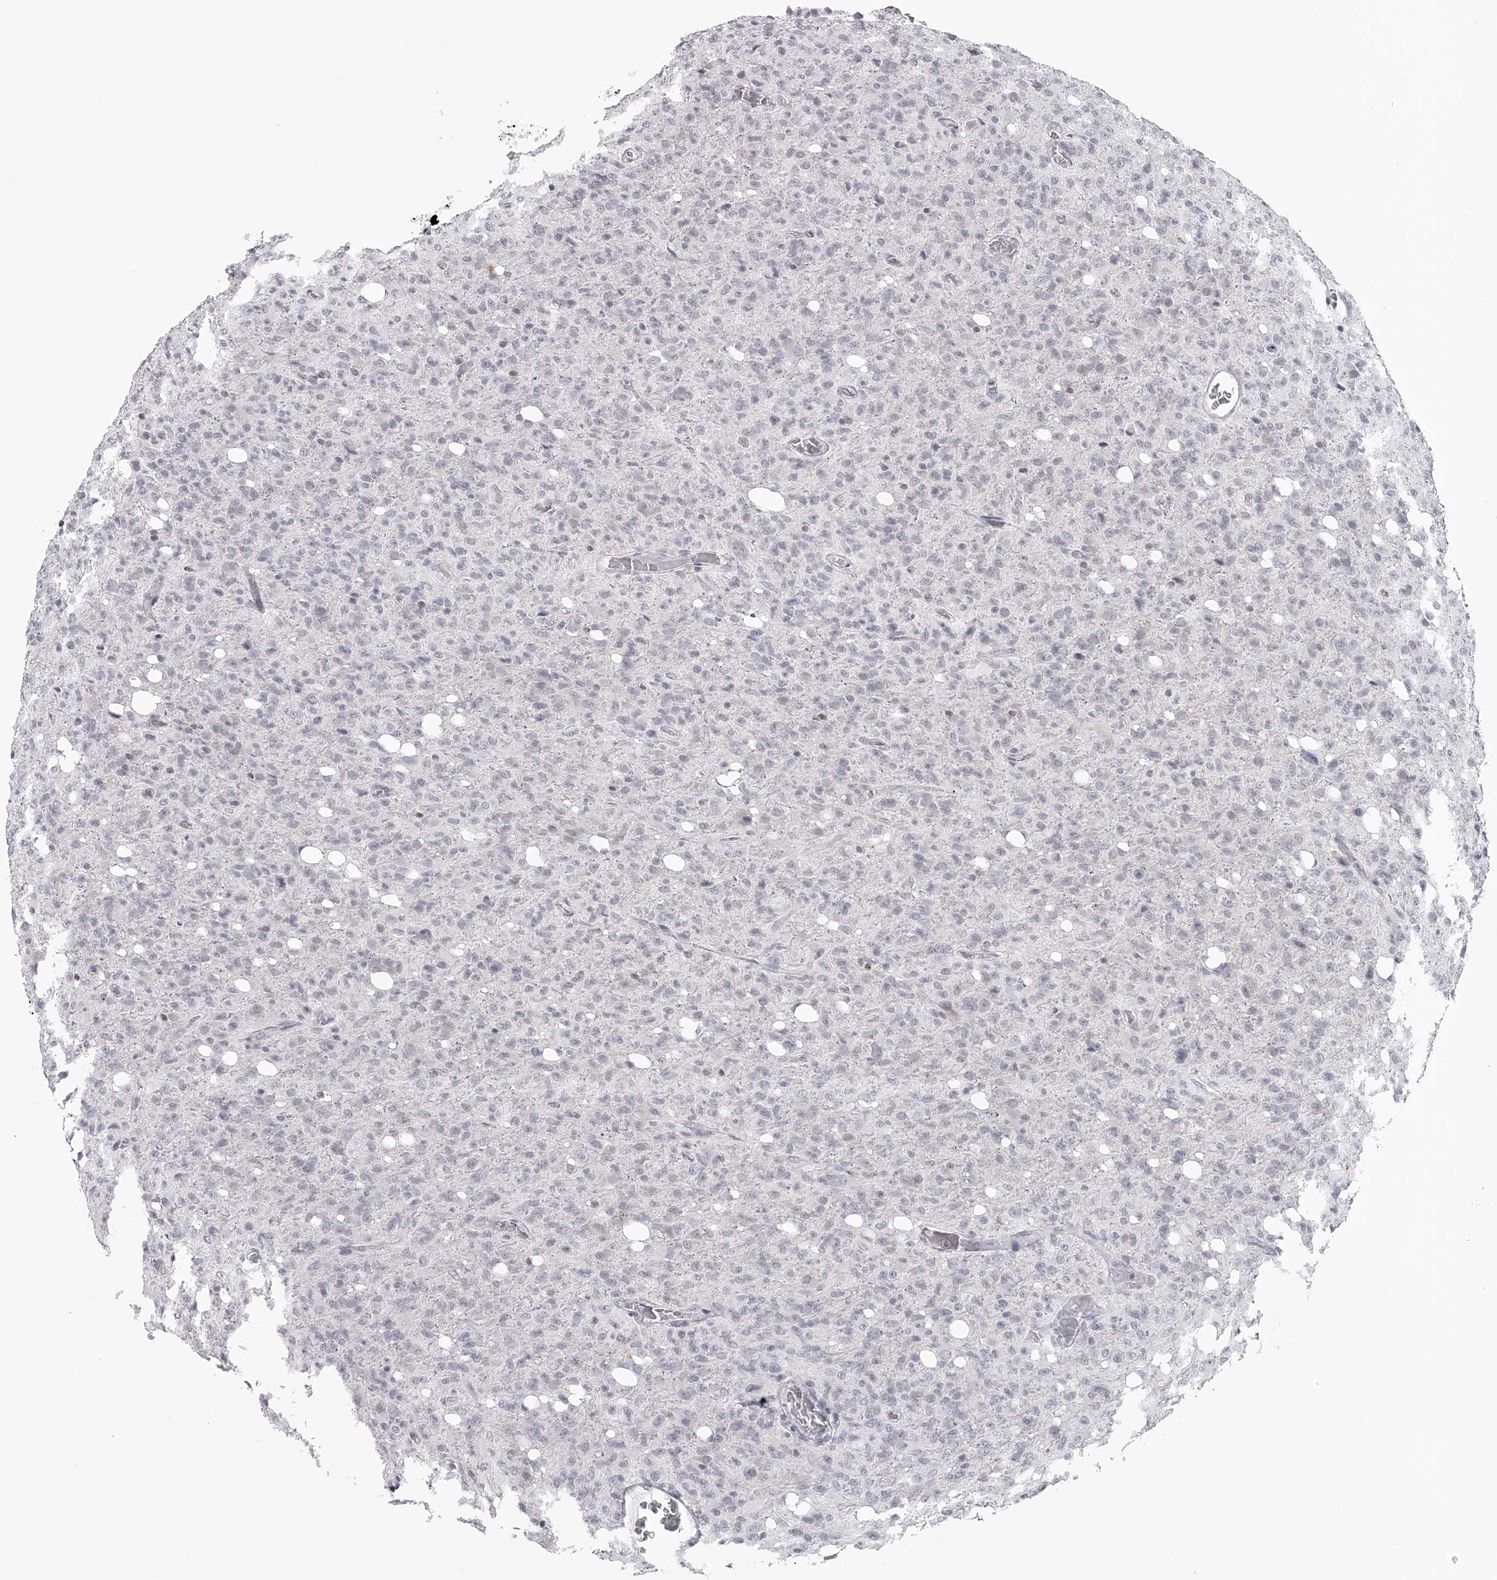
{"staining": {"intensity": "negative", "quantity": "none", "location": "none"}, "tissue": "glioma", "cell_type": "Tumor cells", "image_type": "cancer", "snomed": [{"axis": "morphology", "description": "Glioma, malignant, High grade"}, {"axis": "topography", "description": "Brain"}], "caption": "IHC micrograph of neoplastic tissue: human glioma stained with DAB demonstrates no significant protein positivity in tumor cells. The staining was performed using DAB to visualize the protein expression in brown, while the nuclei were stained in blue with hematoxylin (Magnification: 20x).", "gene": "SEC11C", "patient": {"sex": "female", "age": 57}}